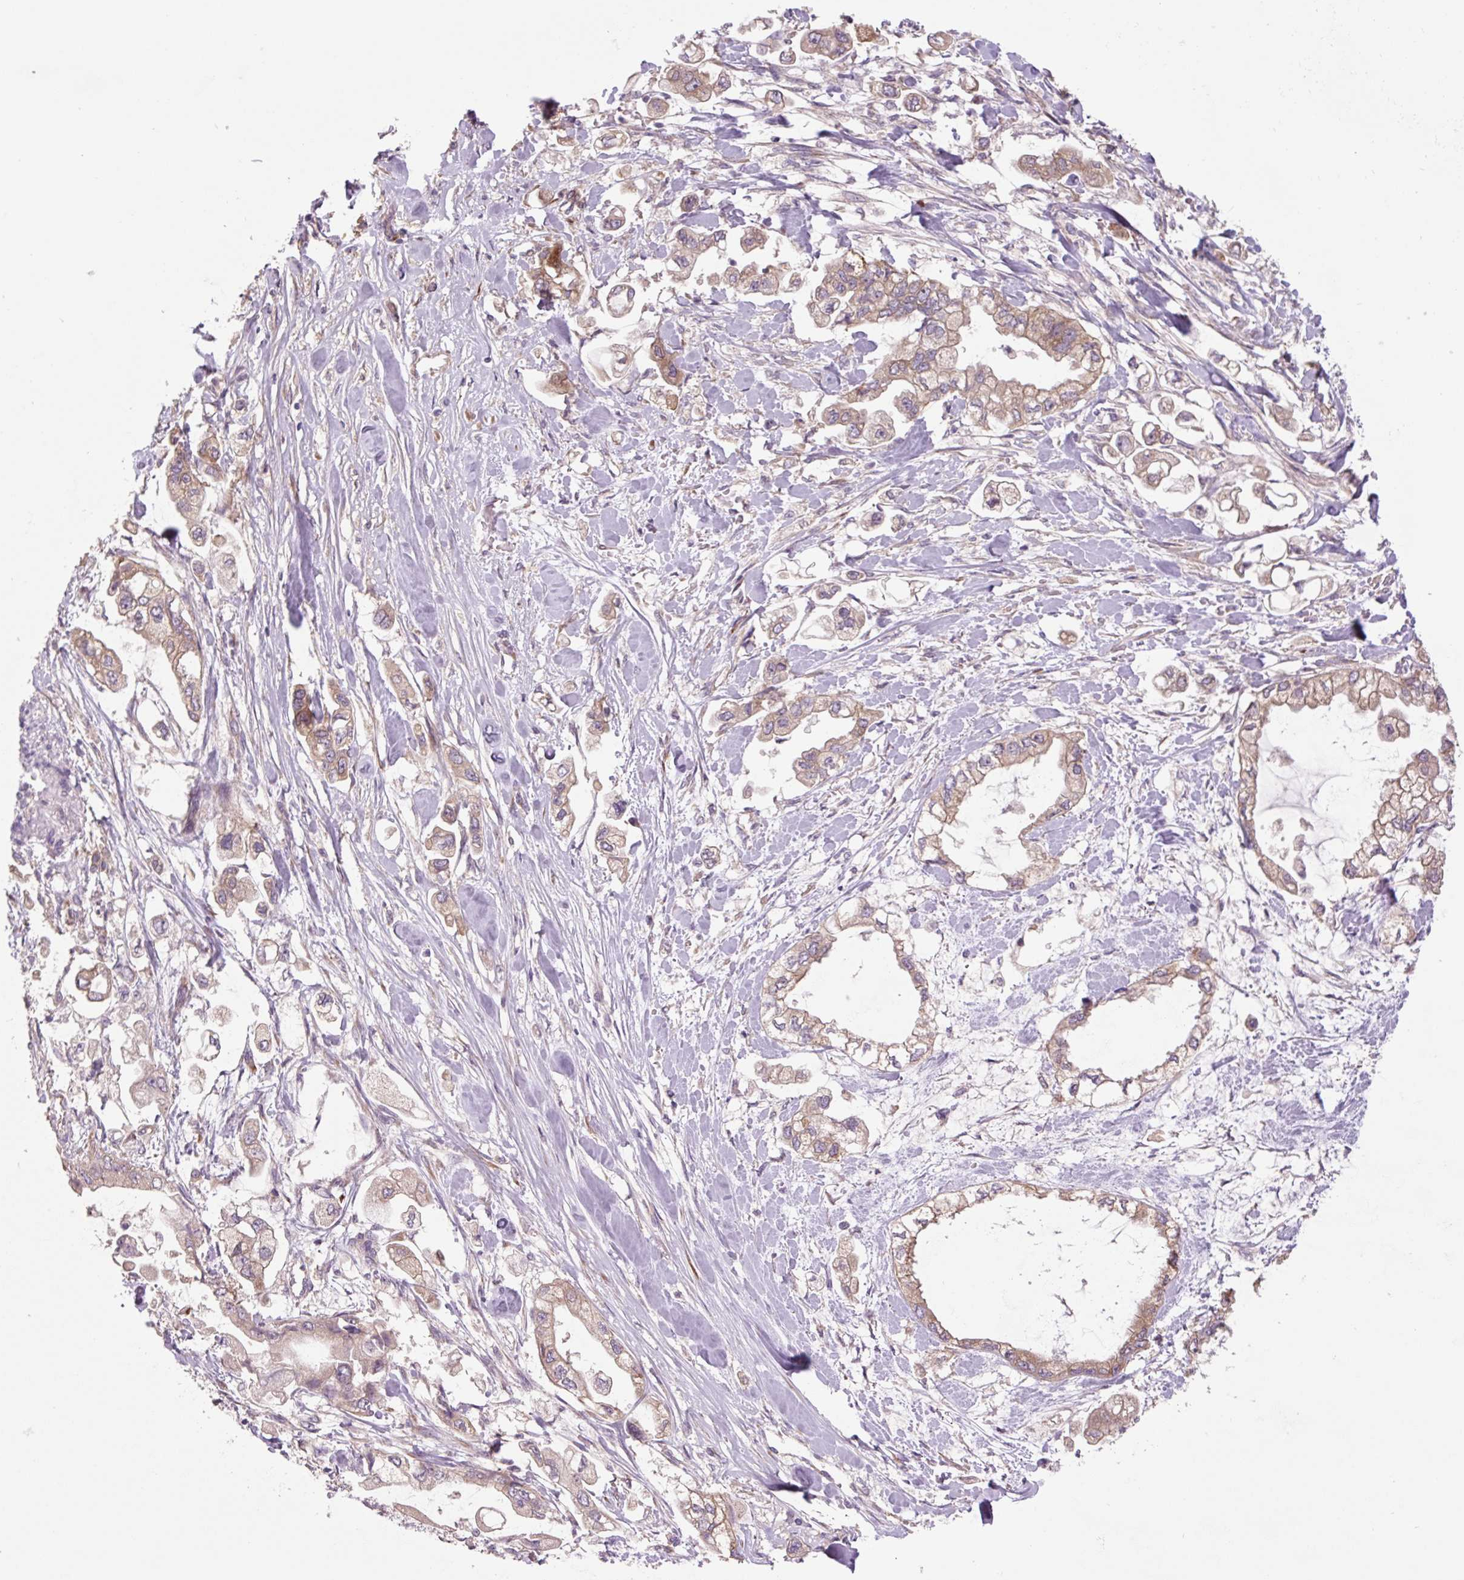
{"staining": {"intensity": "weak", "quantity": ">75%", "location": "cytoplasmic/membranous"}, "tissue": "stomach cancer", "cell_type": "Tumor cells", "image_type": "cancer", "snomed": [{"axis": "morphology", "description": "Adenocarcinoma, NOS"}, {"axis": "topography", "description": "Stomach"}], "caption": "Tumor cells demonstrate low levels of weak cytoplasmic/membranous positivity in about >75% of cells in stomach cancer (adenocarcinoma).", "gene": "PLA2G4A", "patient": {"sex": "male", "age": 62}}